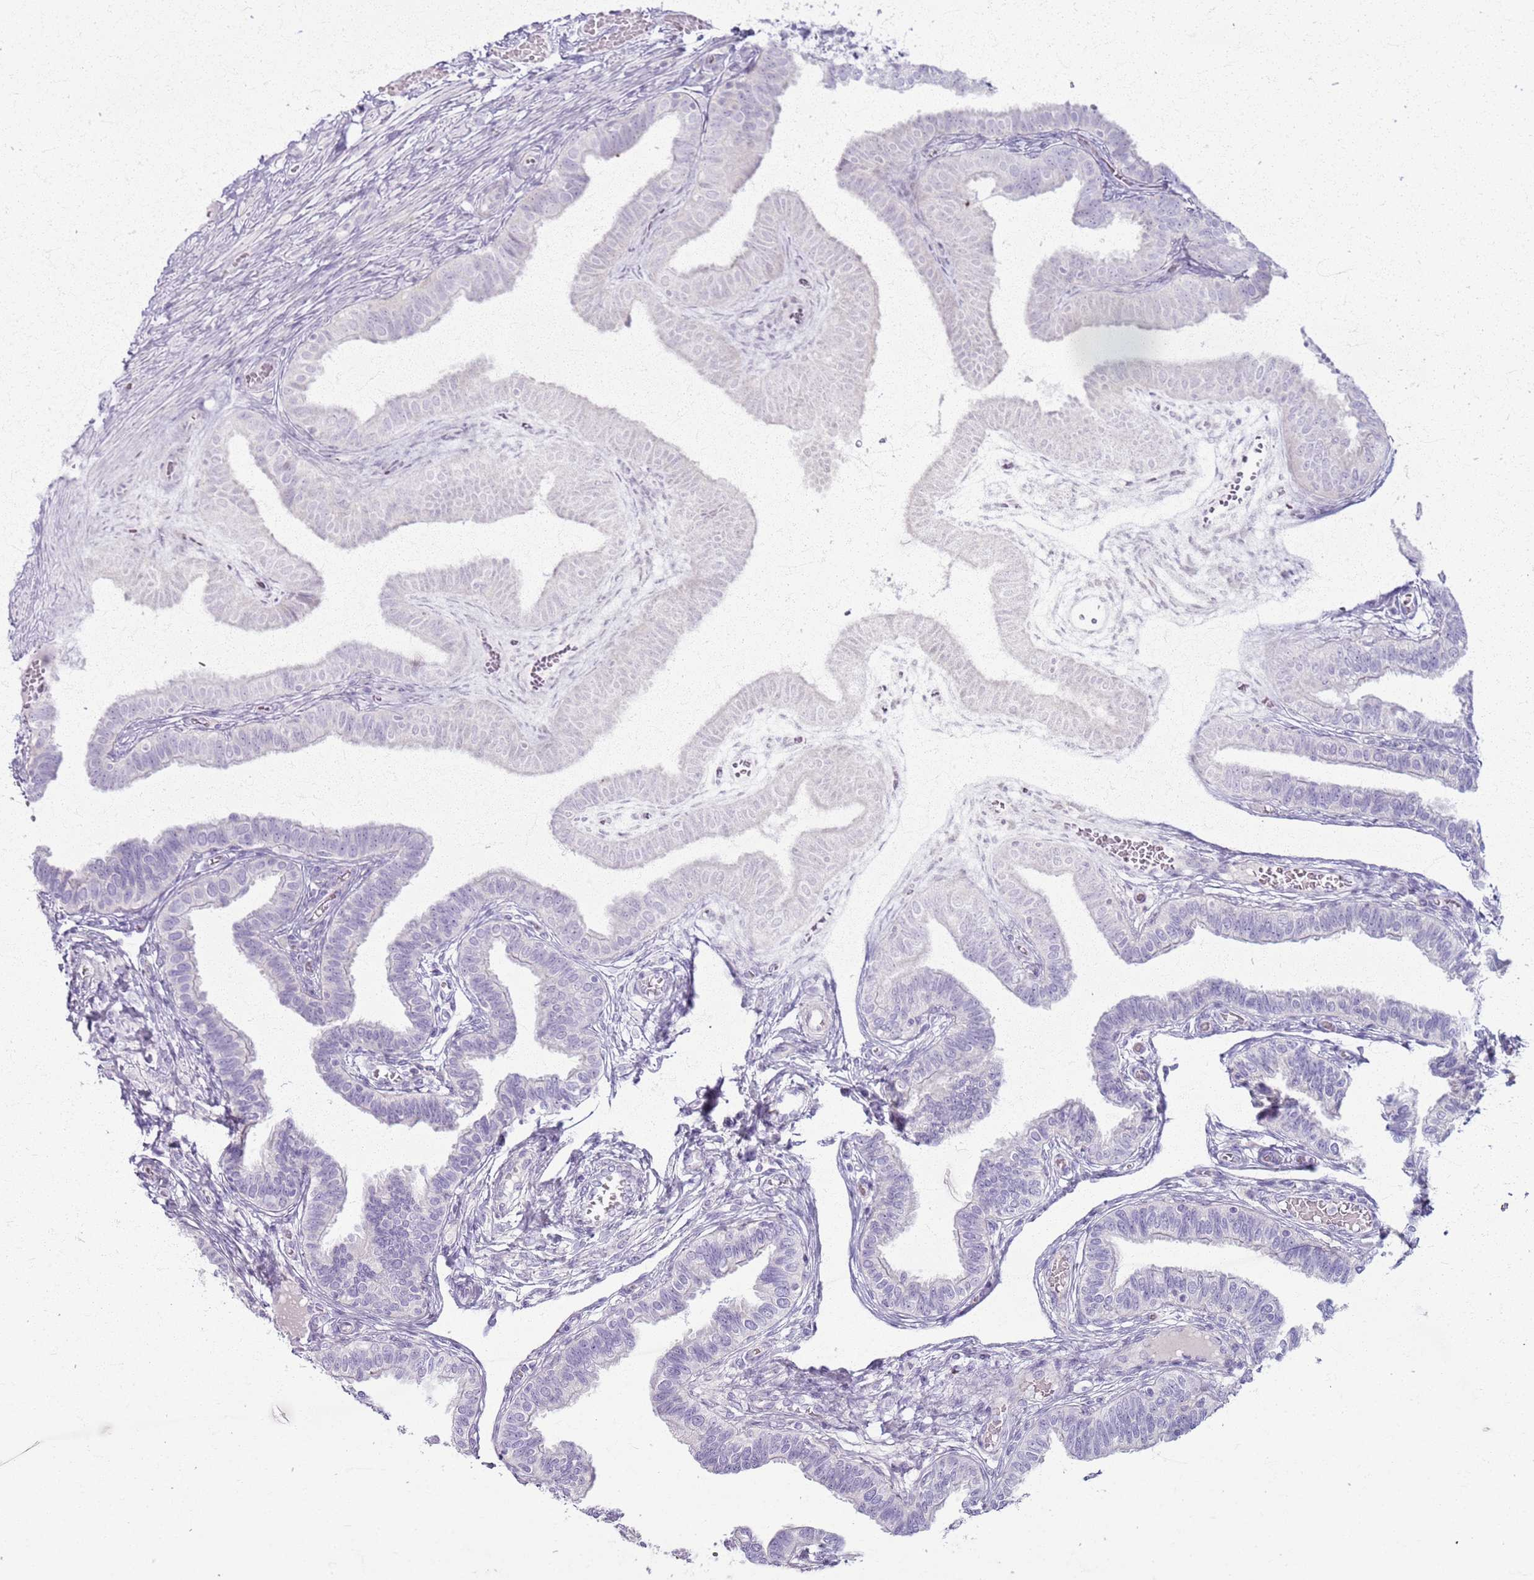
{"staining": {"intensity": "negative", "quantity": "none", "location": "none"}, "tissue": "fallopian tube", "cell_type": "Glandular cells", "image_type": "normal", "snomed": [{"axis": "morphology", "description": "Normal tissue, NOS"}, {"axis": "topography", "description": "Fallopian tube"}], "caption": "Human fallopian tube stained for a protein using immunohistochemistry demonstrates no staining in glandular cells.", "gene": "CSRP3", "patient": {"sex": "female", "age": 39}}